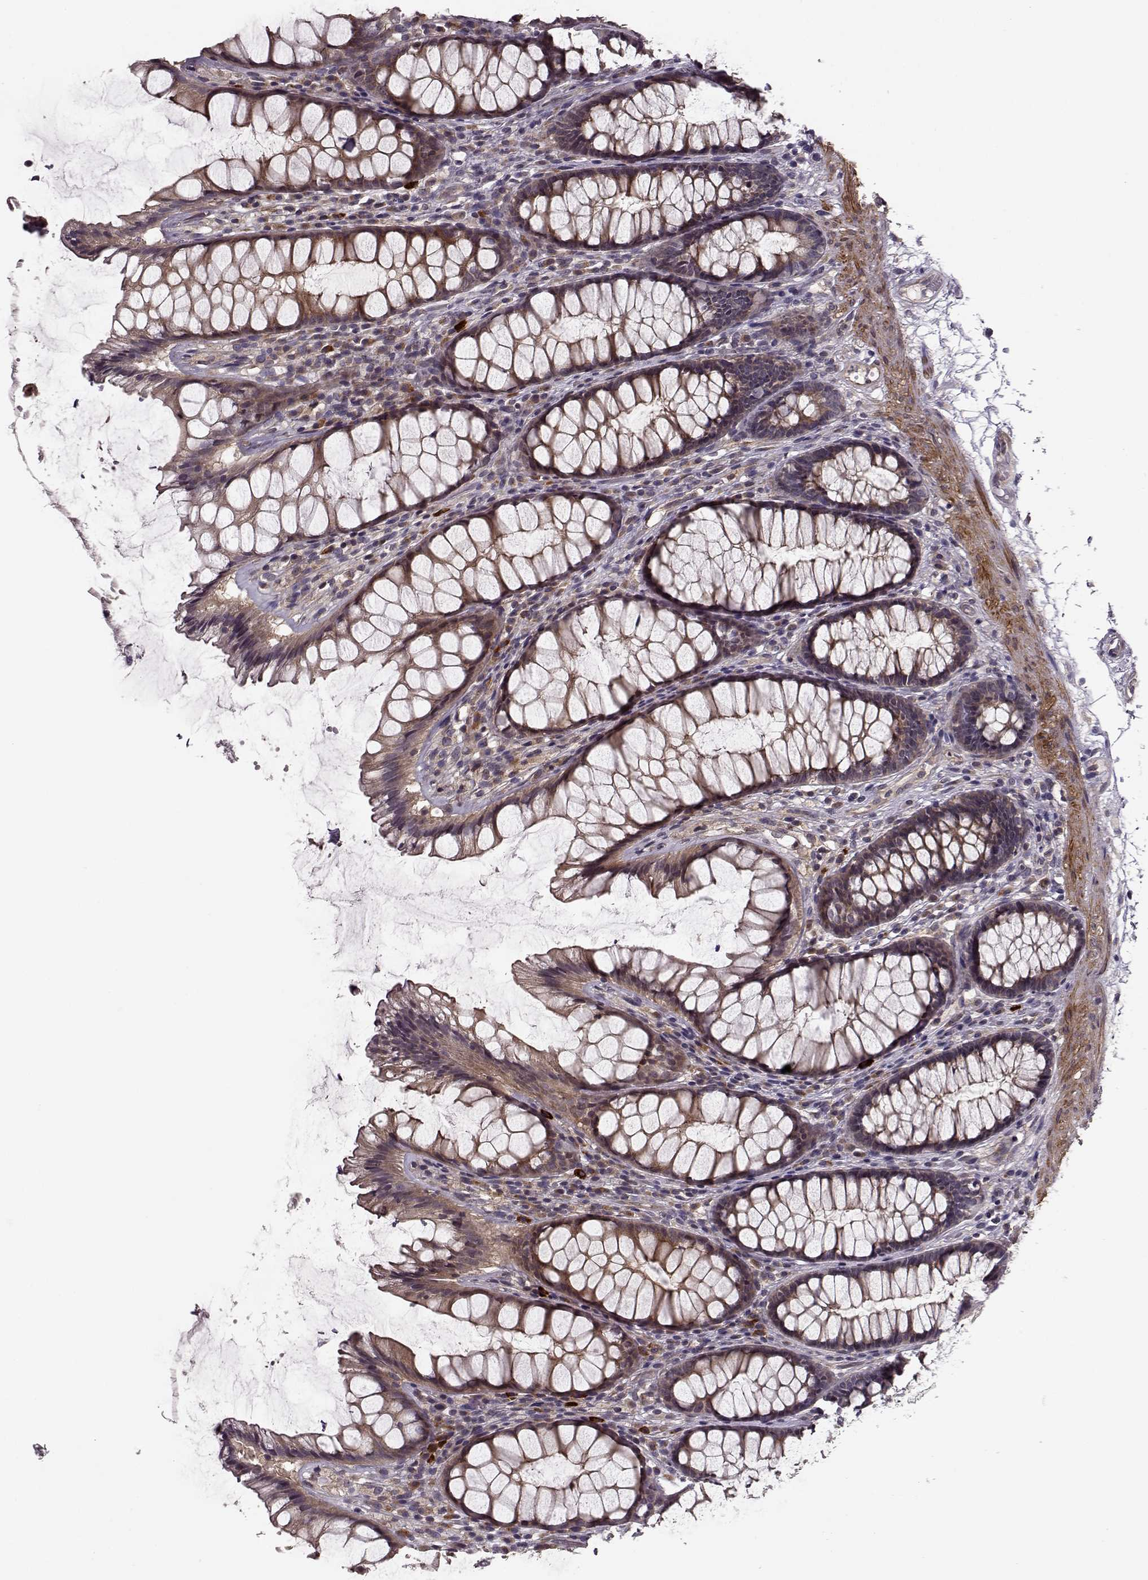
{"staining": {"intensity": "weak", "quantity": ">75%", "location": "cytoplasmic/membranous"}, "tissue": "rectum", "cell_type": "Glandular cells", "image_type": "normal", "snomed": [{"axis": "morphology", "description": "Normal tissue, NOS"}, {"axis": "topography", "description": "Rectum"}], "caption": "IHC histopathology image of normal human rectum stained for a protein (brown), which reveals low levels of weak cytoplasmic/membranous staining in about >75% of glandular cells.", "gene": "SLAIN2", "patient": {"sex": "male", "age": 72}}